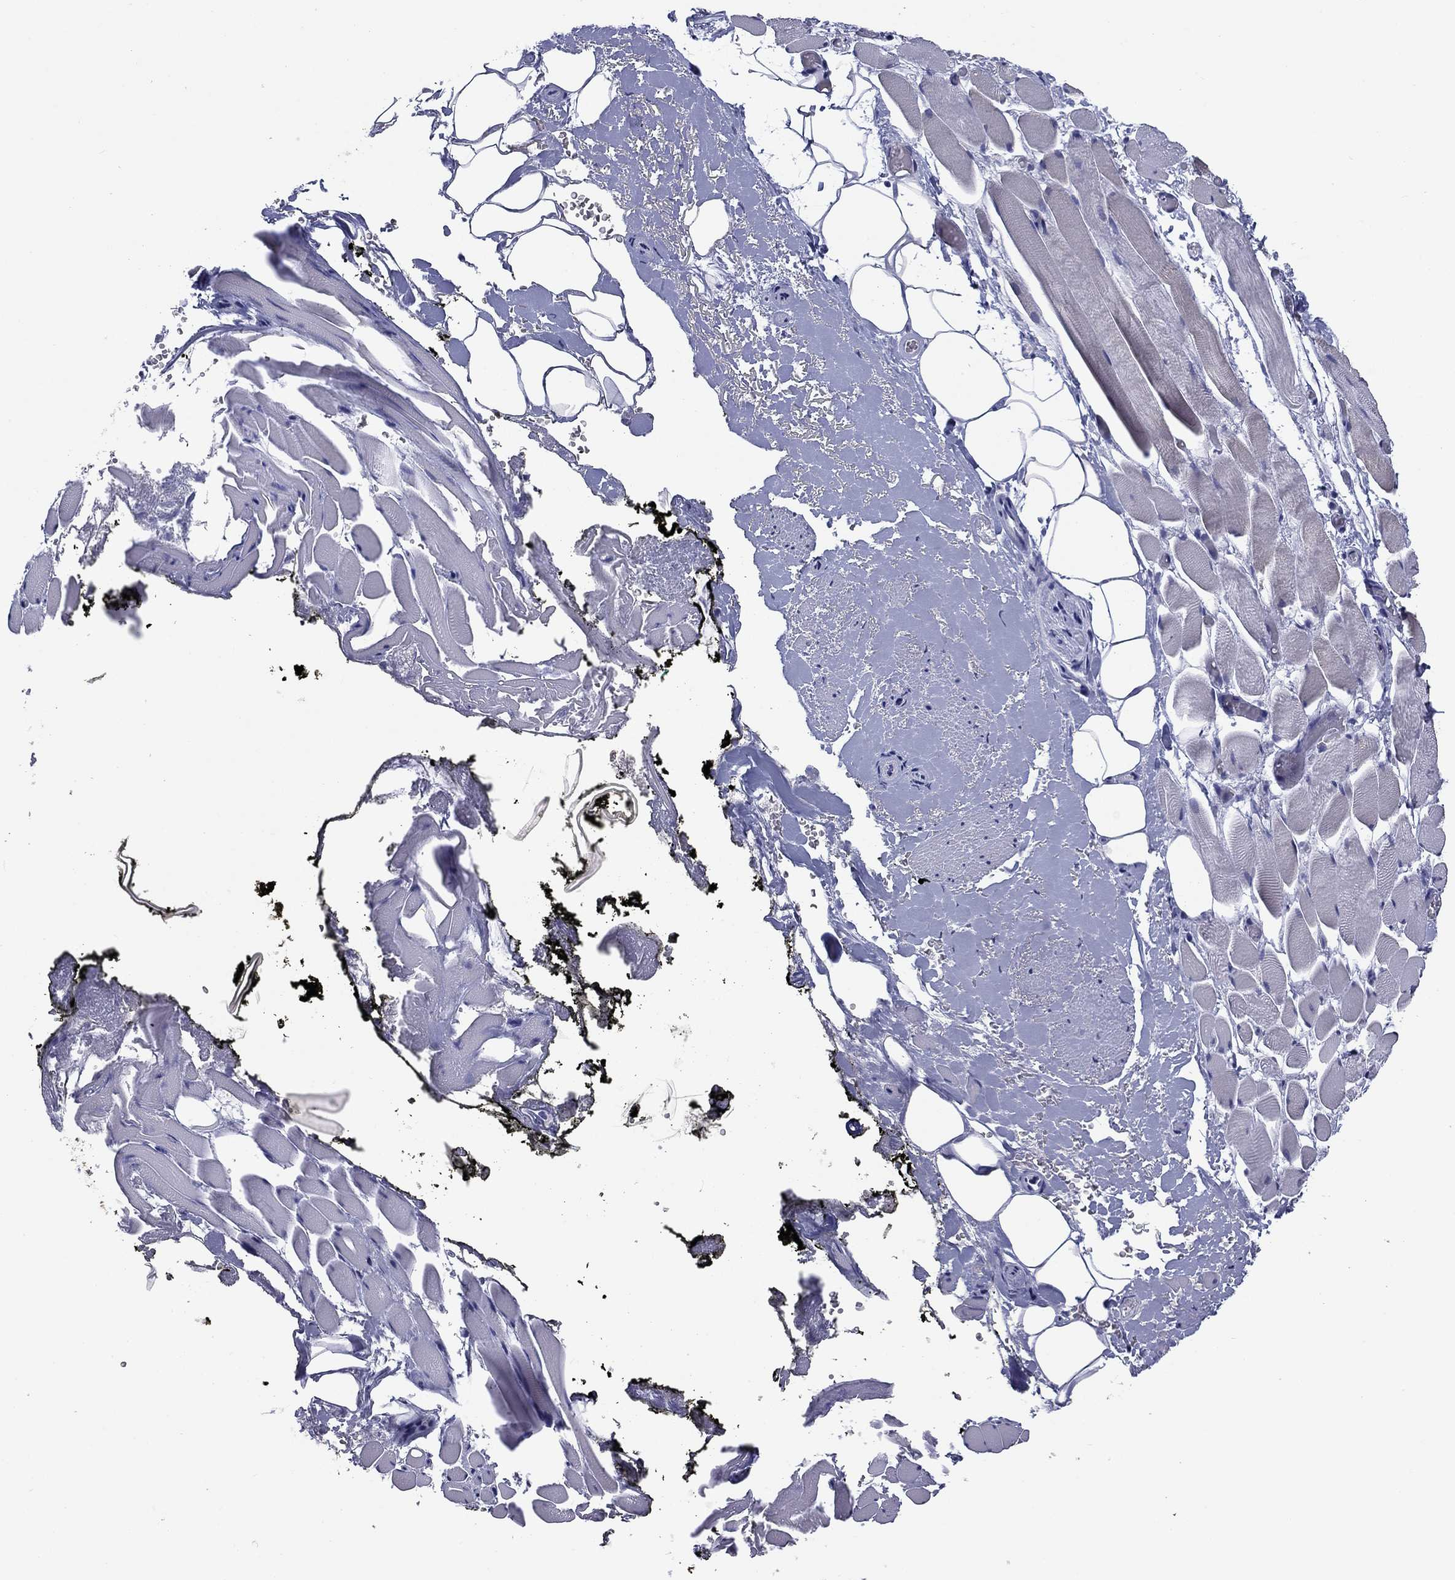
{"staining": {"intensity": "negative", "quantity": "none", "location": "none"}, "tissue": "adipose tissue", "cell_type": "Adipocytes", "image_type": "normal", "snomed": [{"axis": "morphology", "description": "Normal tissue, NOS"}, {"axis": "topography", "description": "Anal"}, {"axis": "topography", "description": "Peripheral nerve tissue"}], "caption": "IHC of benign adipose tissue shows no expression in adipocytes. Nuclei are stained in blue.", "gene": "PRKCG", "patient": {"sex": "male", "age": 53}}